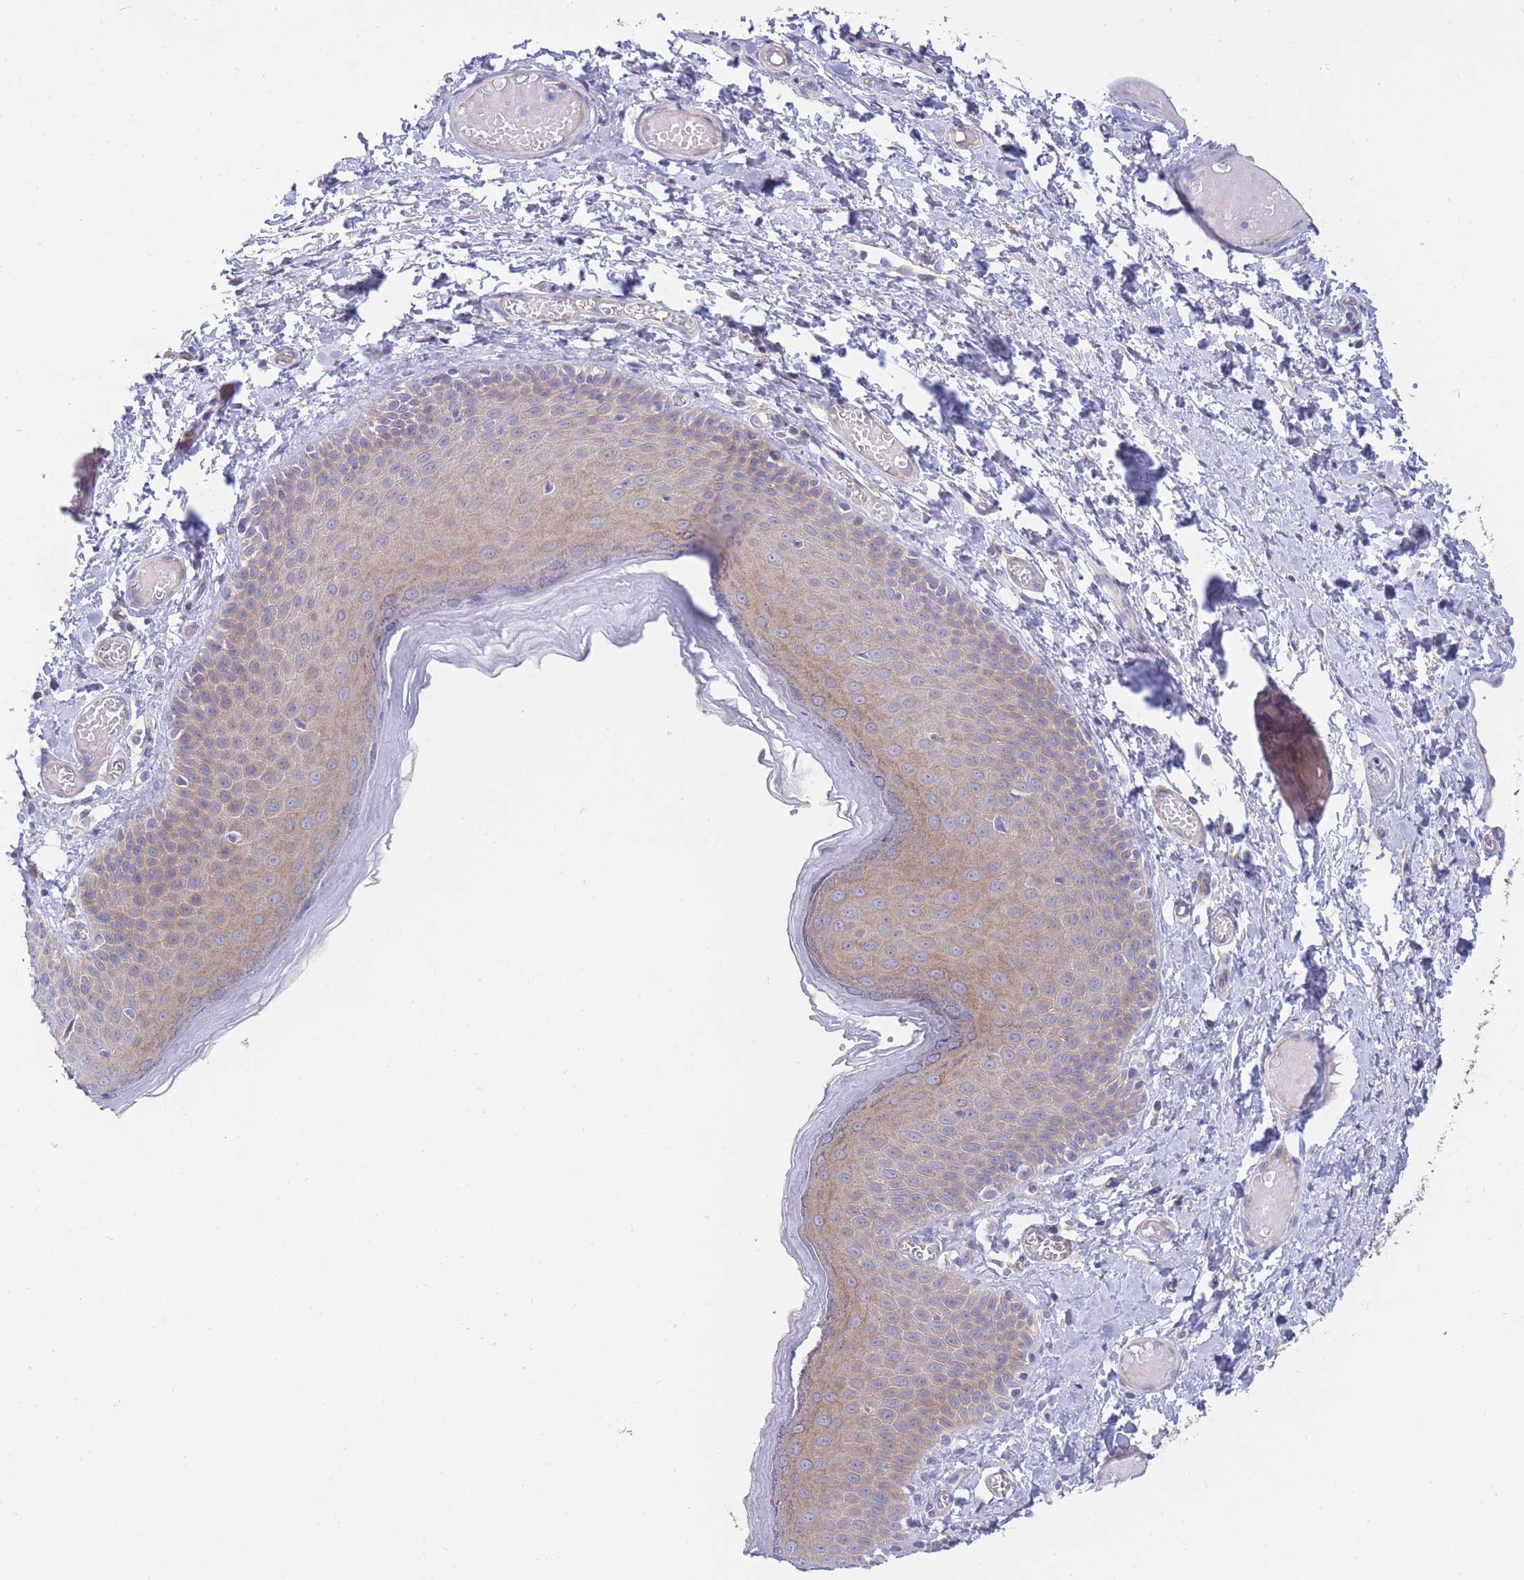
{"staining": {"intensity": "weak", "quantity": ">75%", "location": "cytoplasmic/membranous"}, "tissue": "skin", "cell_type": "Epidermal cells", "image_type": "normal", "snomed": [{"axis": "morphology", "description": "Normal tissue, NOS"}, {"axis": "topography", "description": "Anal"}], "caption": "Unremarkable skin exhibits weak cytoplasmic/membranous positivity in approximately >75% of epidermal cells (IHC, brightfield microscopy, high magnification)..", "gene": "SUGT1", "patient": {"sex": "female", "age": 40}}